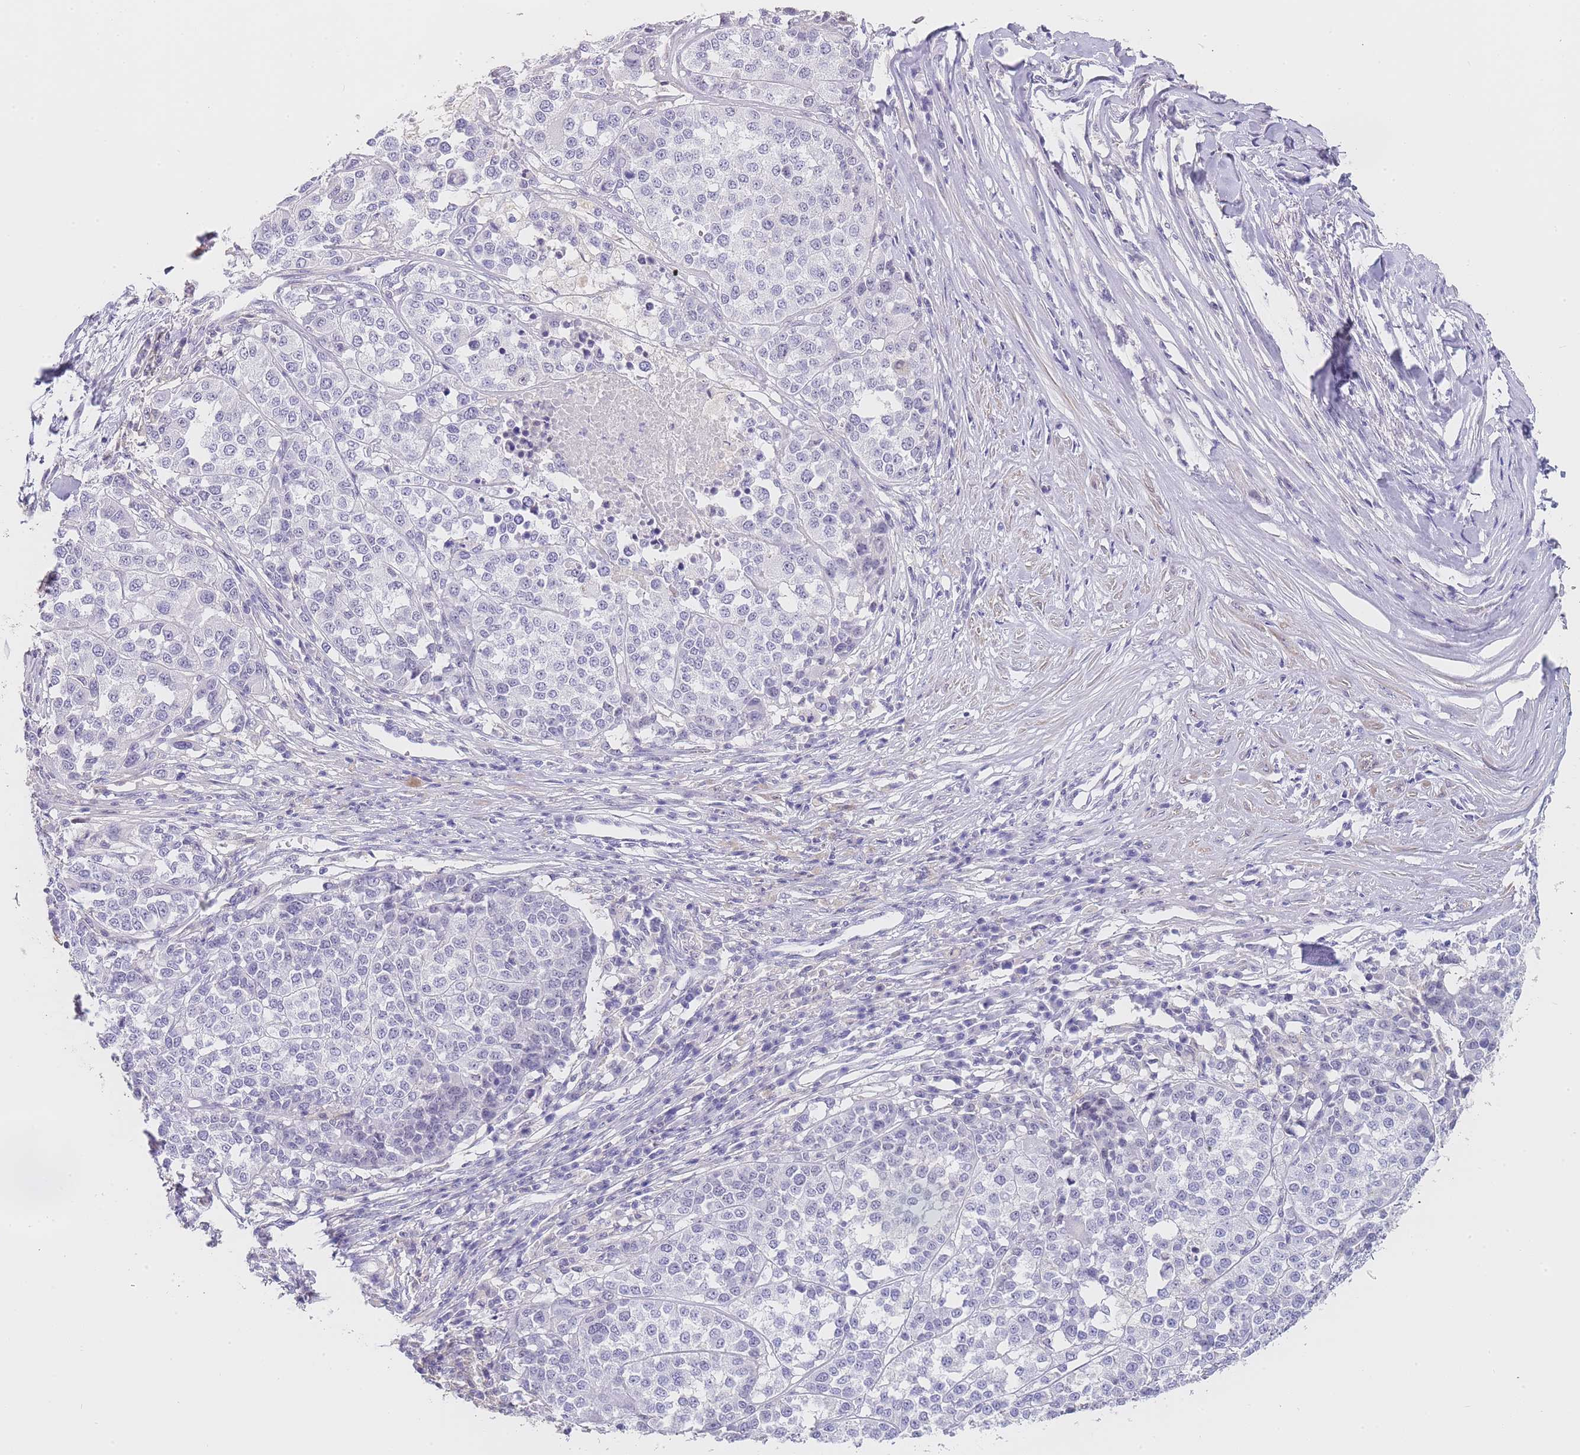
{"staining": {"intensity": "negative", "quantity": "none", "location": "none"}, "tissue": "melanoma", "cell_type": "Tumor cells", "image_type": "cancer", "snomed": [{"axis": "morphology", "description": "Malignant melanoma, Metastatic site"}, {"axis": "topography", "description": "Lymph node"}], "caption": "A photomicrograph of human melanoma is negative for staining in tumor cells.", "gene": "NOP14", "patient": {"sex": "male", "age": 44}}